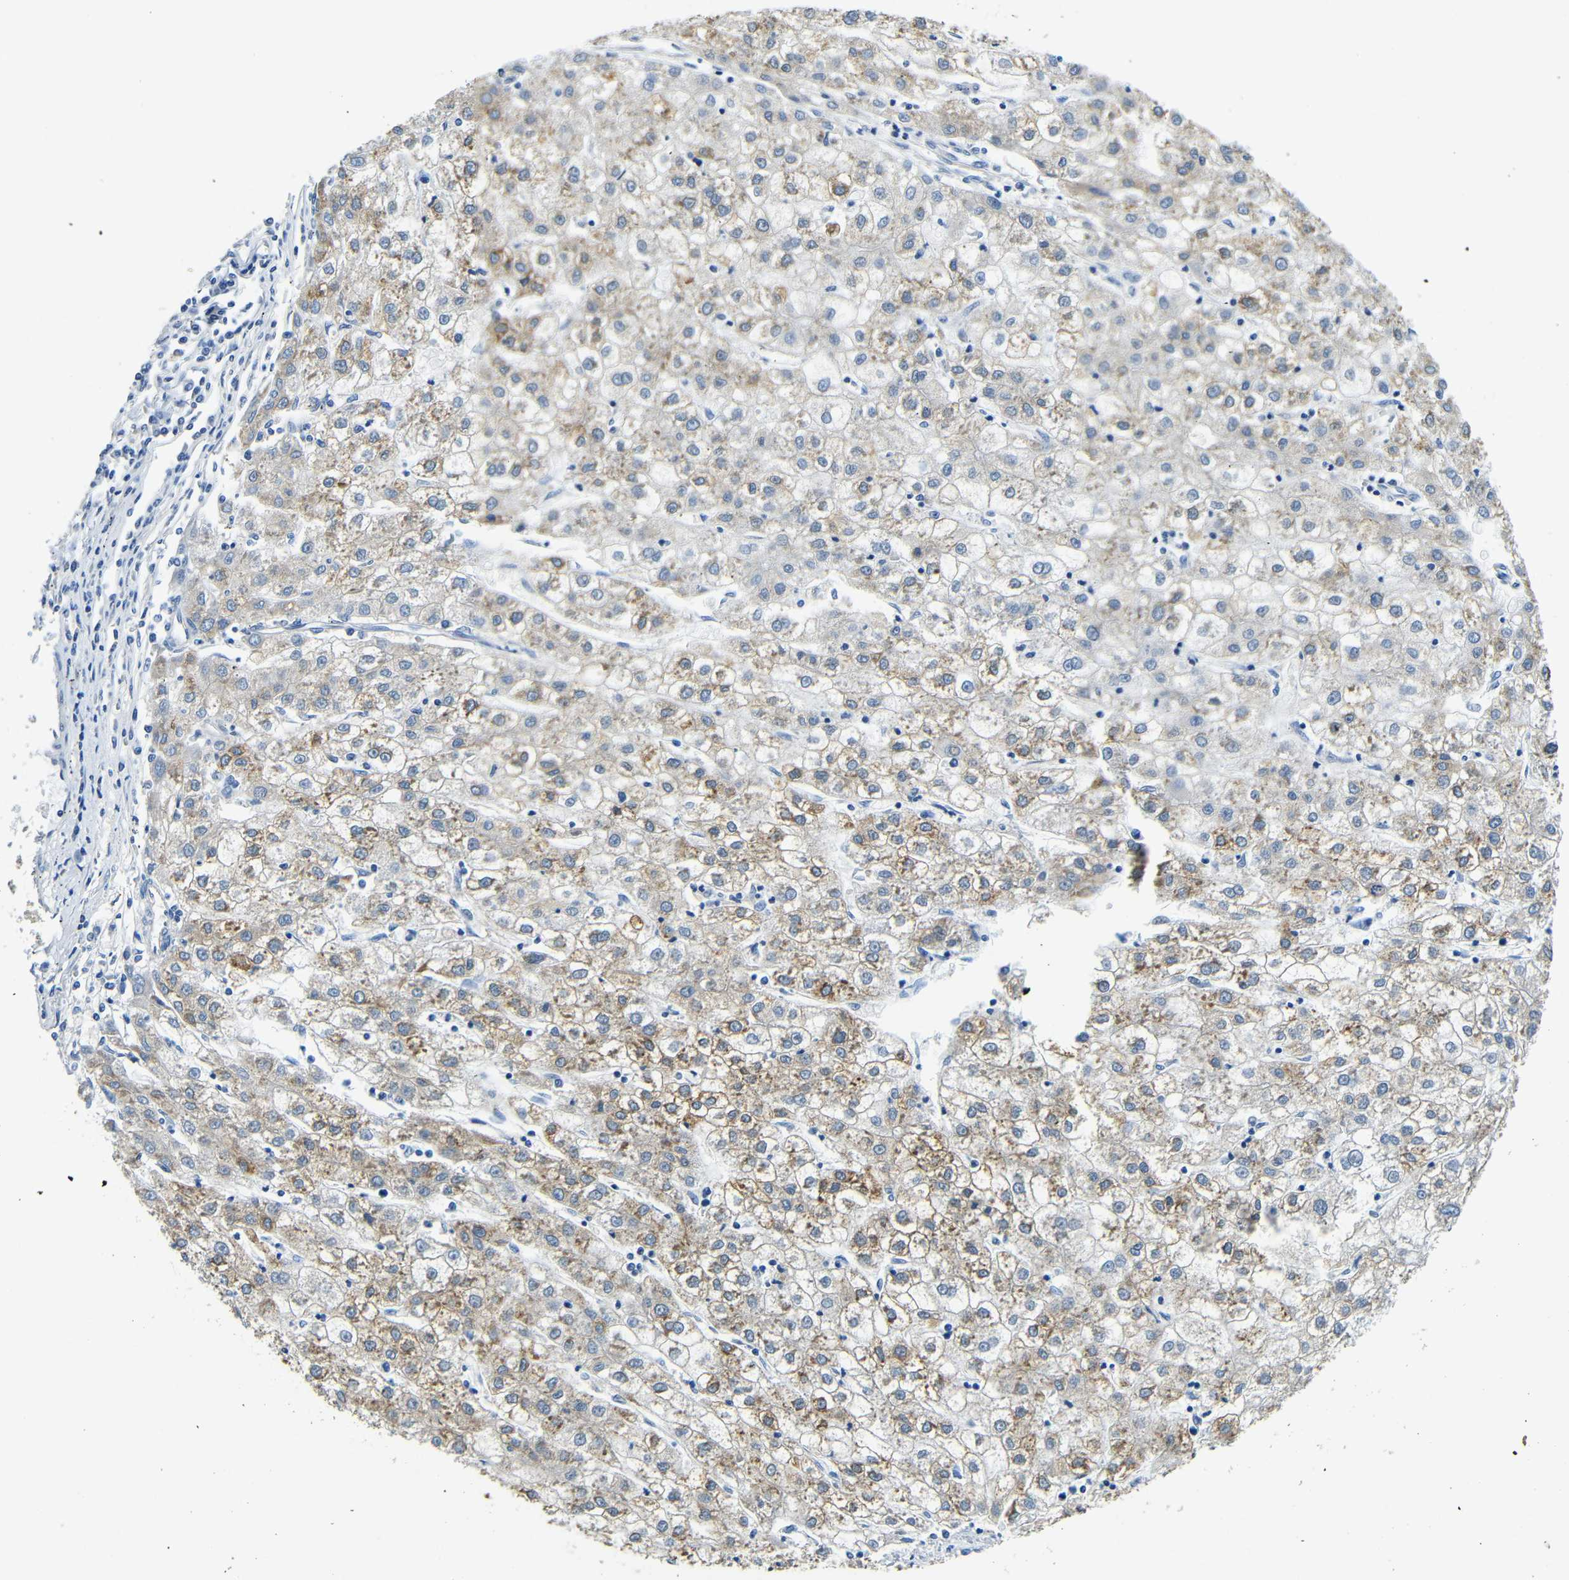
{"staining": {"intensity": "weak", "quantity": "25%-75%", "location": "cytoplasmic/membranous"}, "tissue": "liver cancer", "cell_type": "Tumor cells", "image_type": "cancer", "snomed": [{"axis": "morphology", "description": "Carcinoma, Hepatocellular, NOS"}, {"axis": "topography", "description": "Liver"}], "caption": "This is a photomicrograph of immunohistochemistry staining of hepatocellular carcinoma (liver), which shows weak expression in the cytoplasmic/membranous of tumor cells.", "gene": "FMO5", "patient": {"sex": "male", "age": 72}}